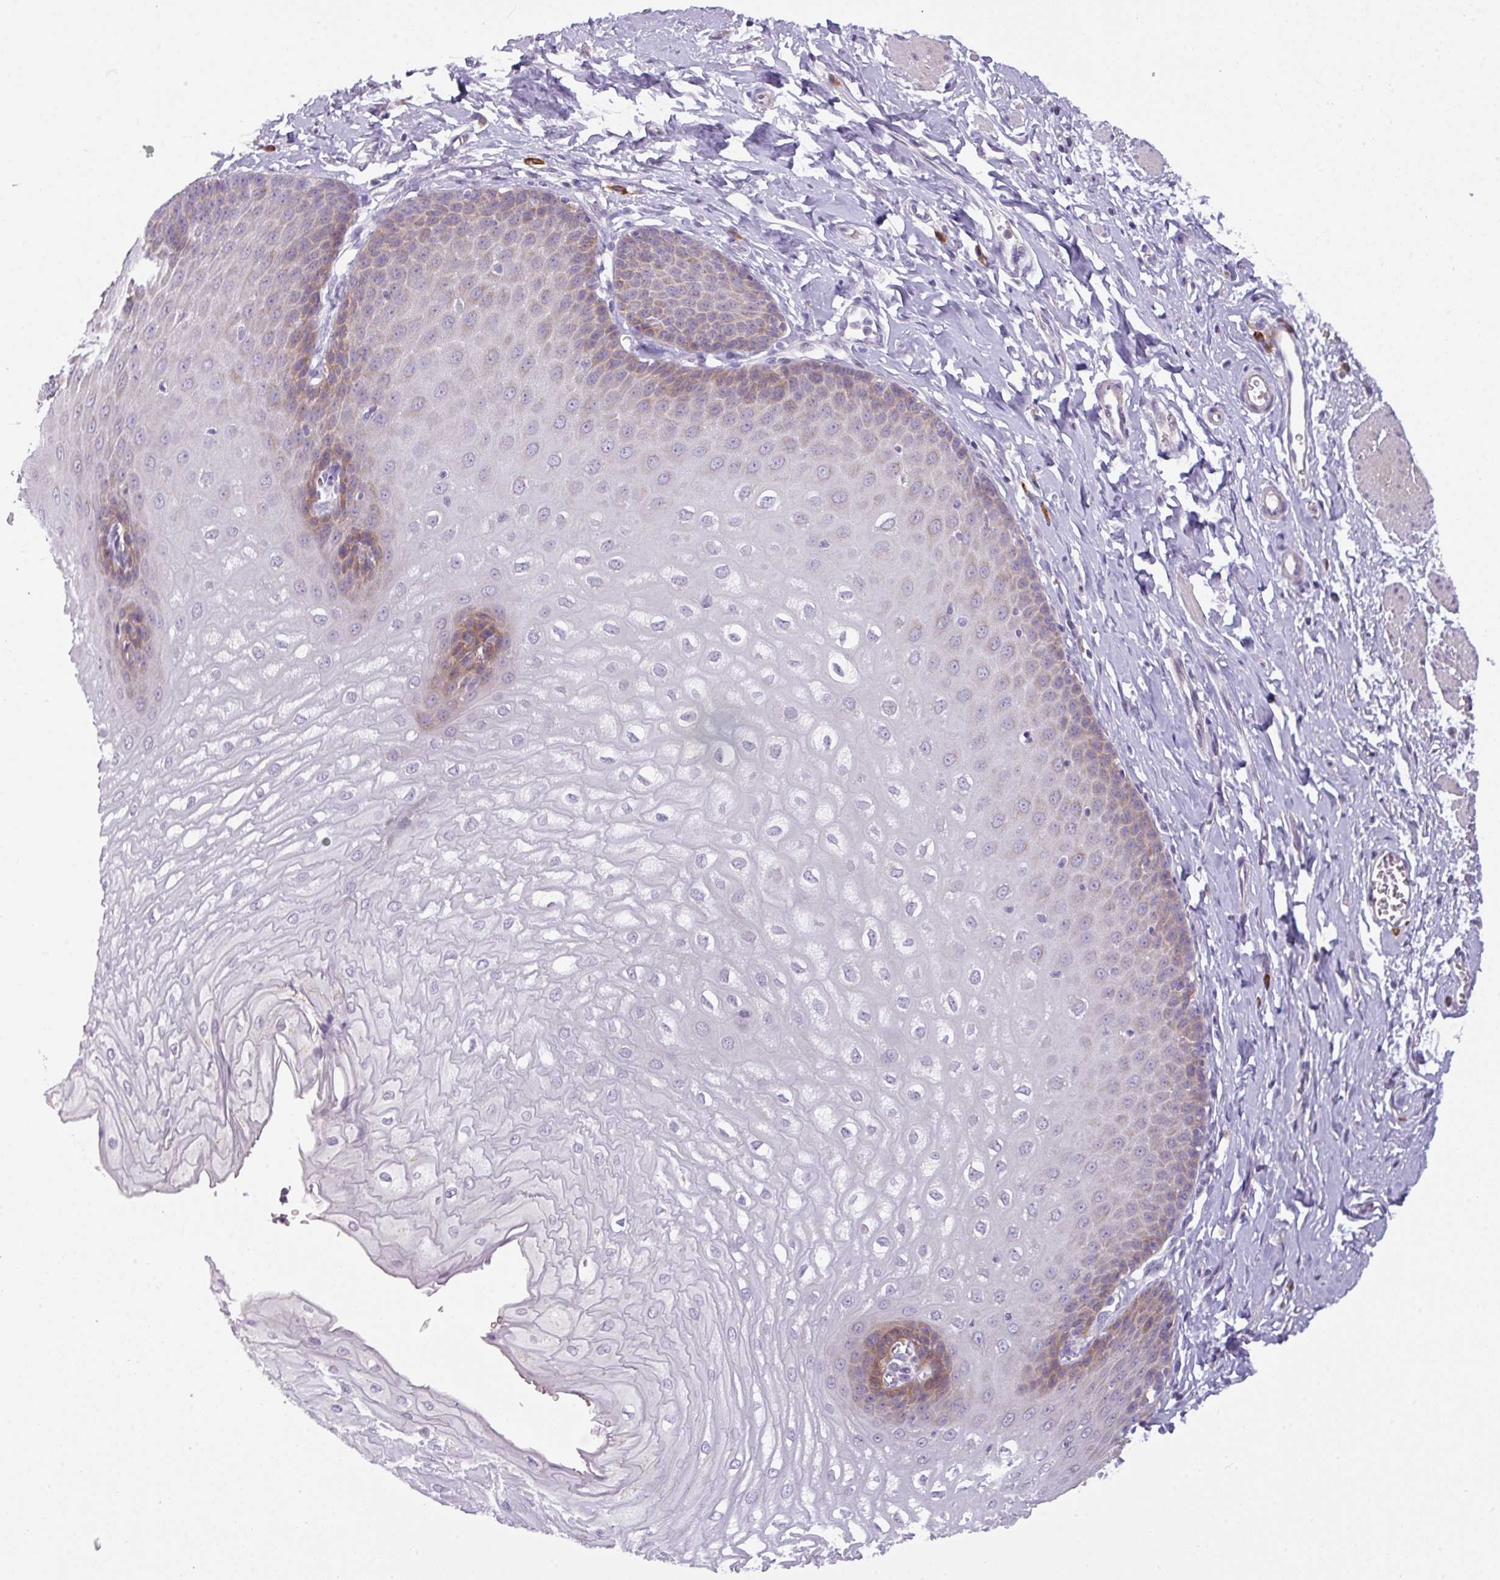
{"staining": {"intensity": "moderate", "quantity": "<25%", "location": "cytoplasmic/membranous"}, "tissue": "esophagus", "cell_type": "Squamous epithelial cells", "image_type": "normal", "snomed": [{"axis": "morphology", "description": "Normal tissue, NOS"}, {"axis": "topography", "description": "Esophagus"}], "caption": "Protein expression analysis of unremarkable esophagus exhibits moderate cytoplasmic/membranous staining in approximately <25% of squamous epithelial cells.", "gene": "C2orf68", "patient": {"sex": "male", "age": 70}}